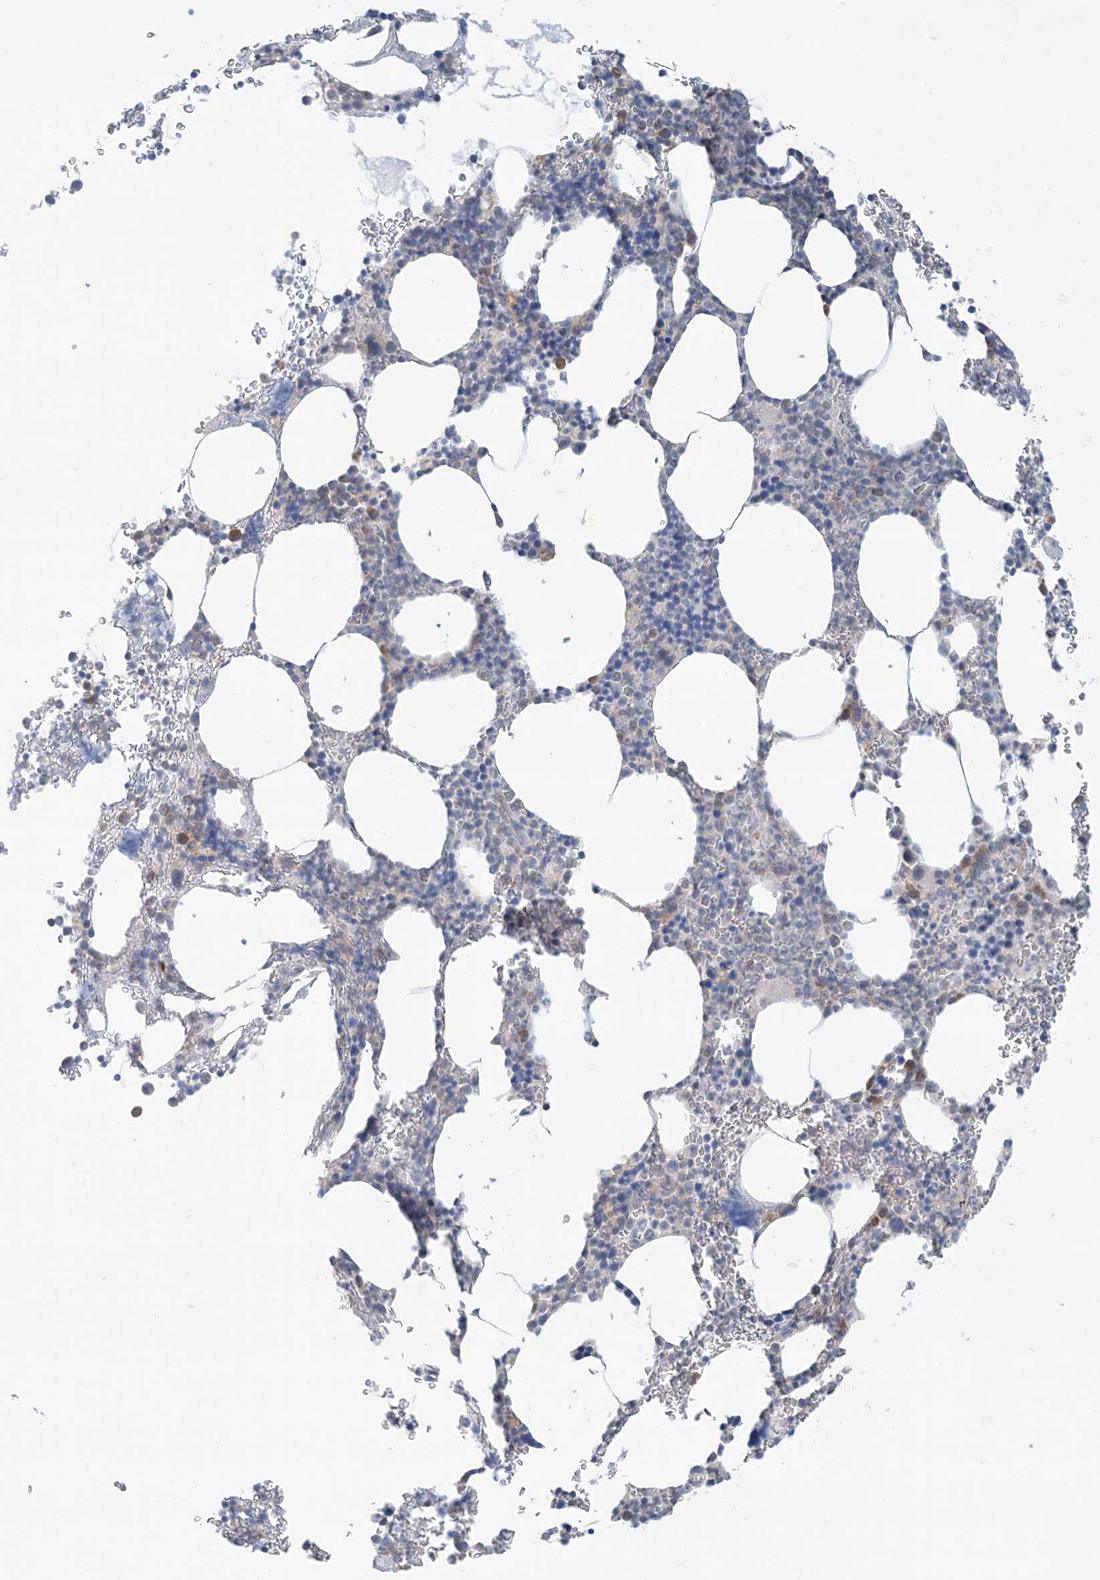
{"staining": {"intensity": "moderate", "quantity": "<25%", "location": "cytoplasmic/membranous"}, "tissue": "bone marrow", "cell_type": "Hematopoietic cells", "image_type": "normal", "snomed": [{"axis": "morphology", "description": "Normal tissue, NOS"}, {"axis": "topography", "description": "Bone marrow"}], "caption": "An image of bone marrow stained for a protein displays moderate cytoplasmic/membranous brown staining in hematopoietic cells. Immunohistochemistry (ihc) stains the protein in brown and the nuclei are stained blue.", "gene": "RPP40", "patient": {"sex": "male"}}